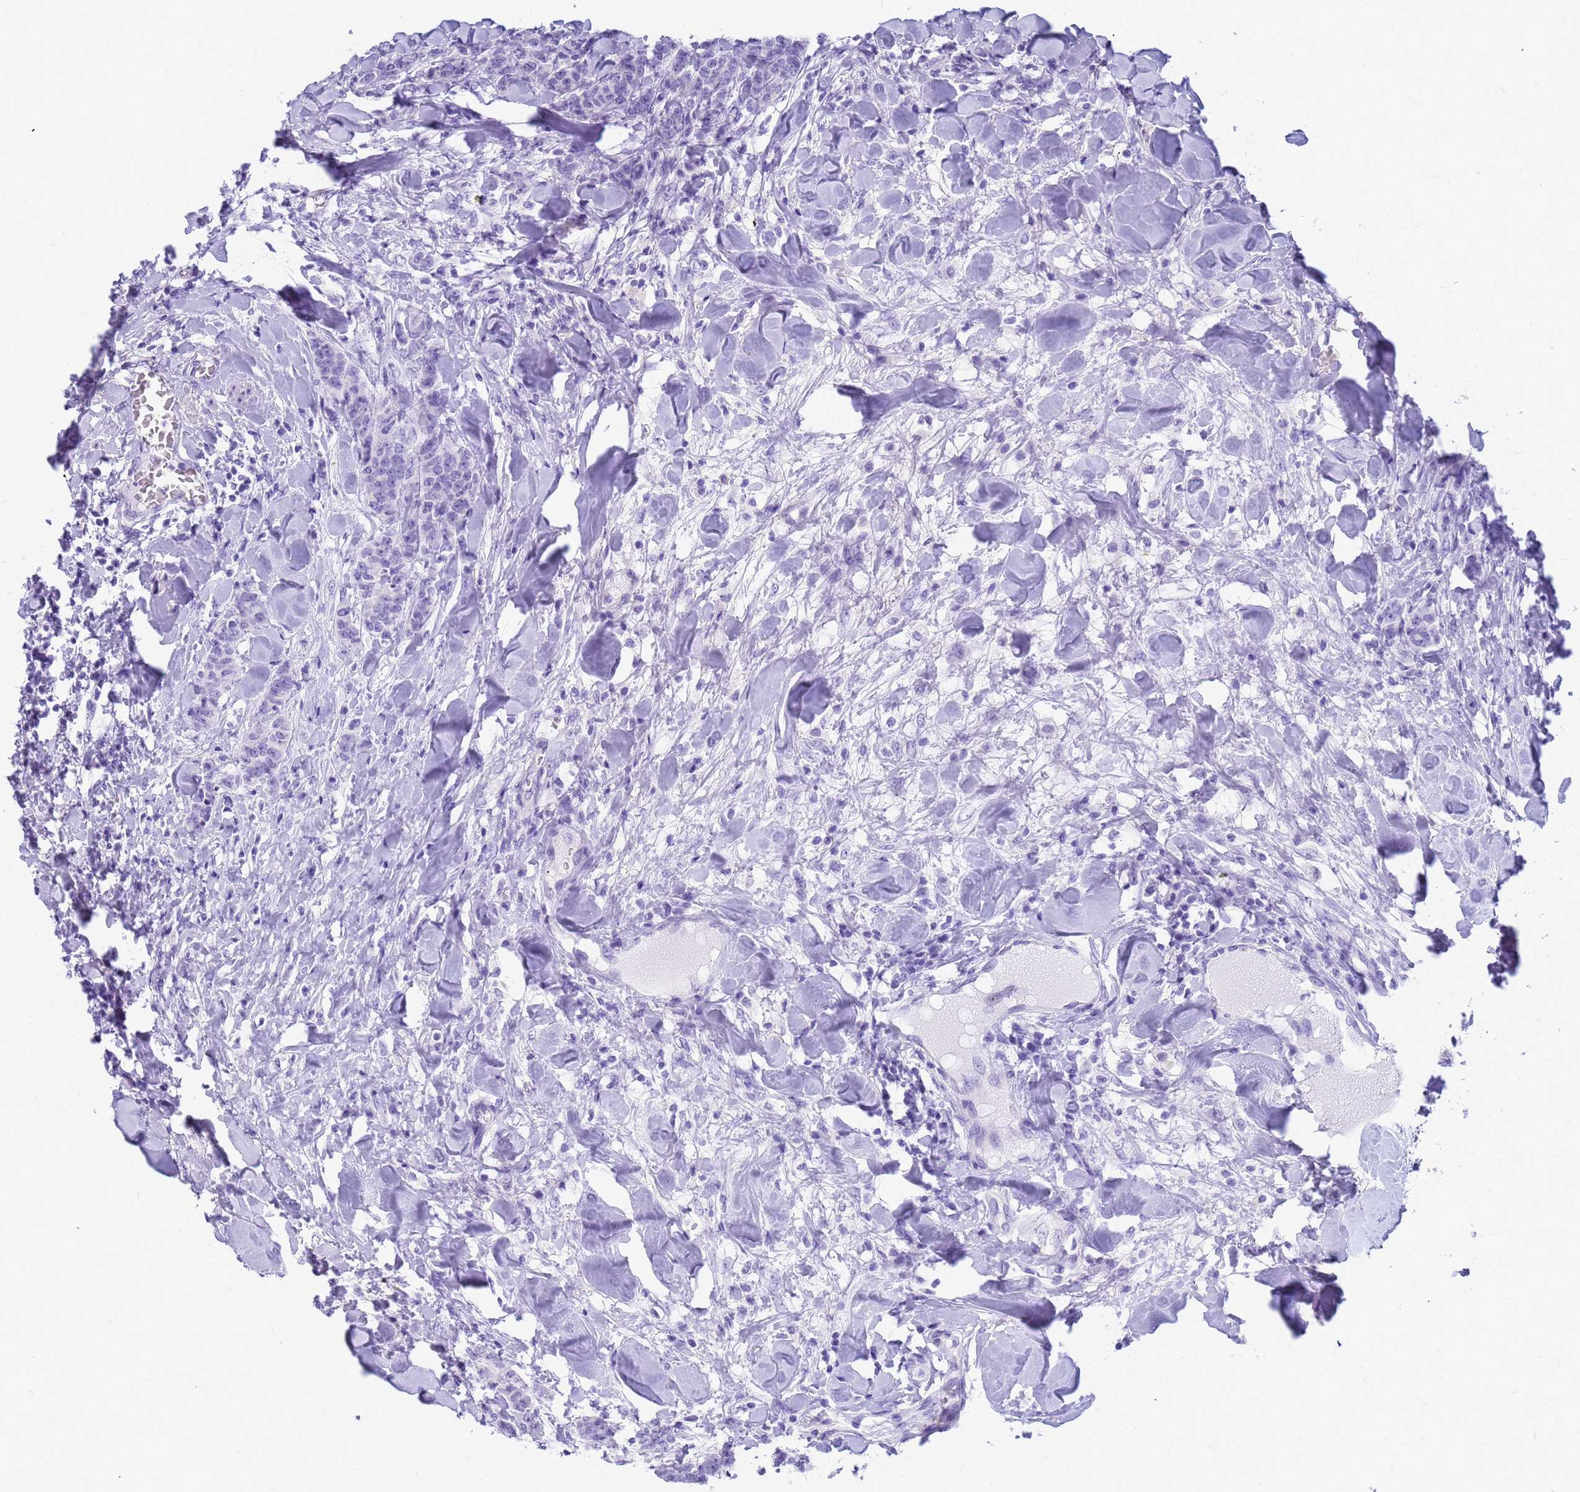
{"staining": {"intensity": "negative", "quantity": "none", "location": "none"}, "tissue": "breast cancer", "cell_type": "Tumor cells", "image_type": "cancer", "snomed": [{"axis": "morphology", "description": "Duct carcinoma"}, {"axis": "topography", "description": "Breast"}], "caption": "There is no significant expression in tumor cells of breast cancer. (Stains: DAB immunohistochemistry (IHC) with hematoxylin counter stain, Microscopy: brightfield microscopy at high magnification).", "gene": "RNASE2", "patient": {"sex": "female", "age": 40}}